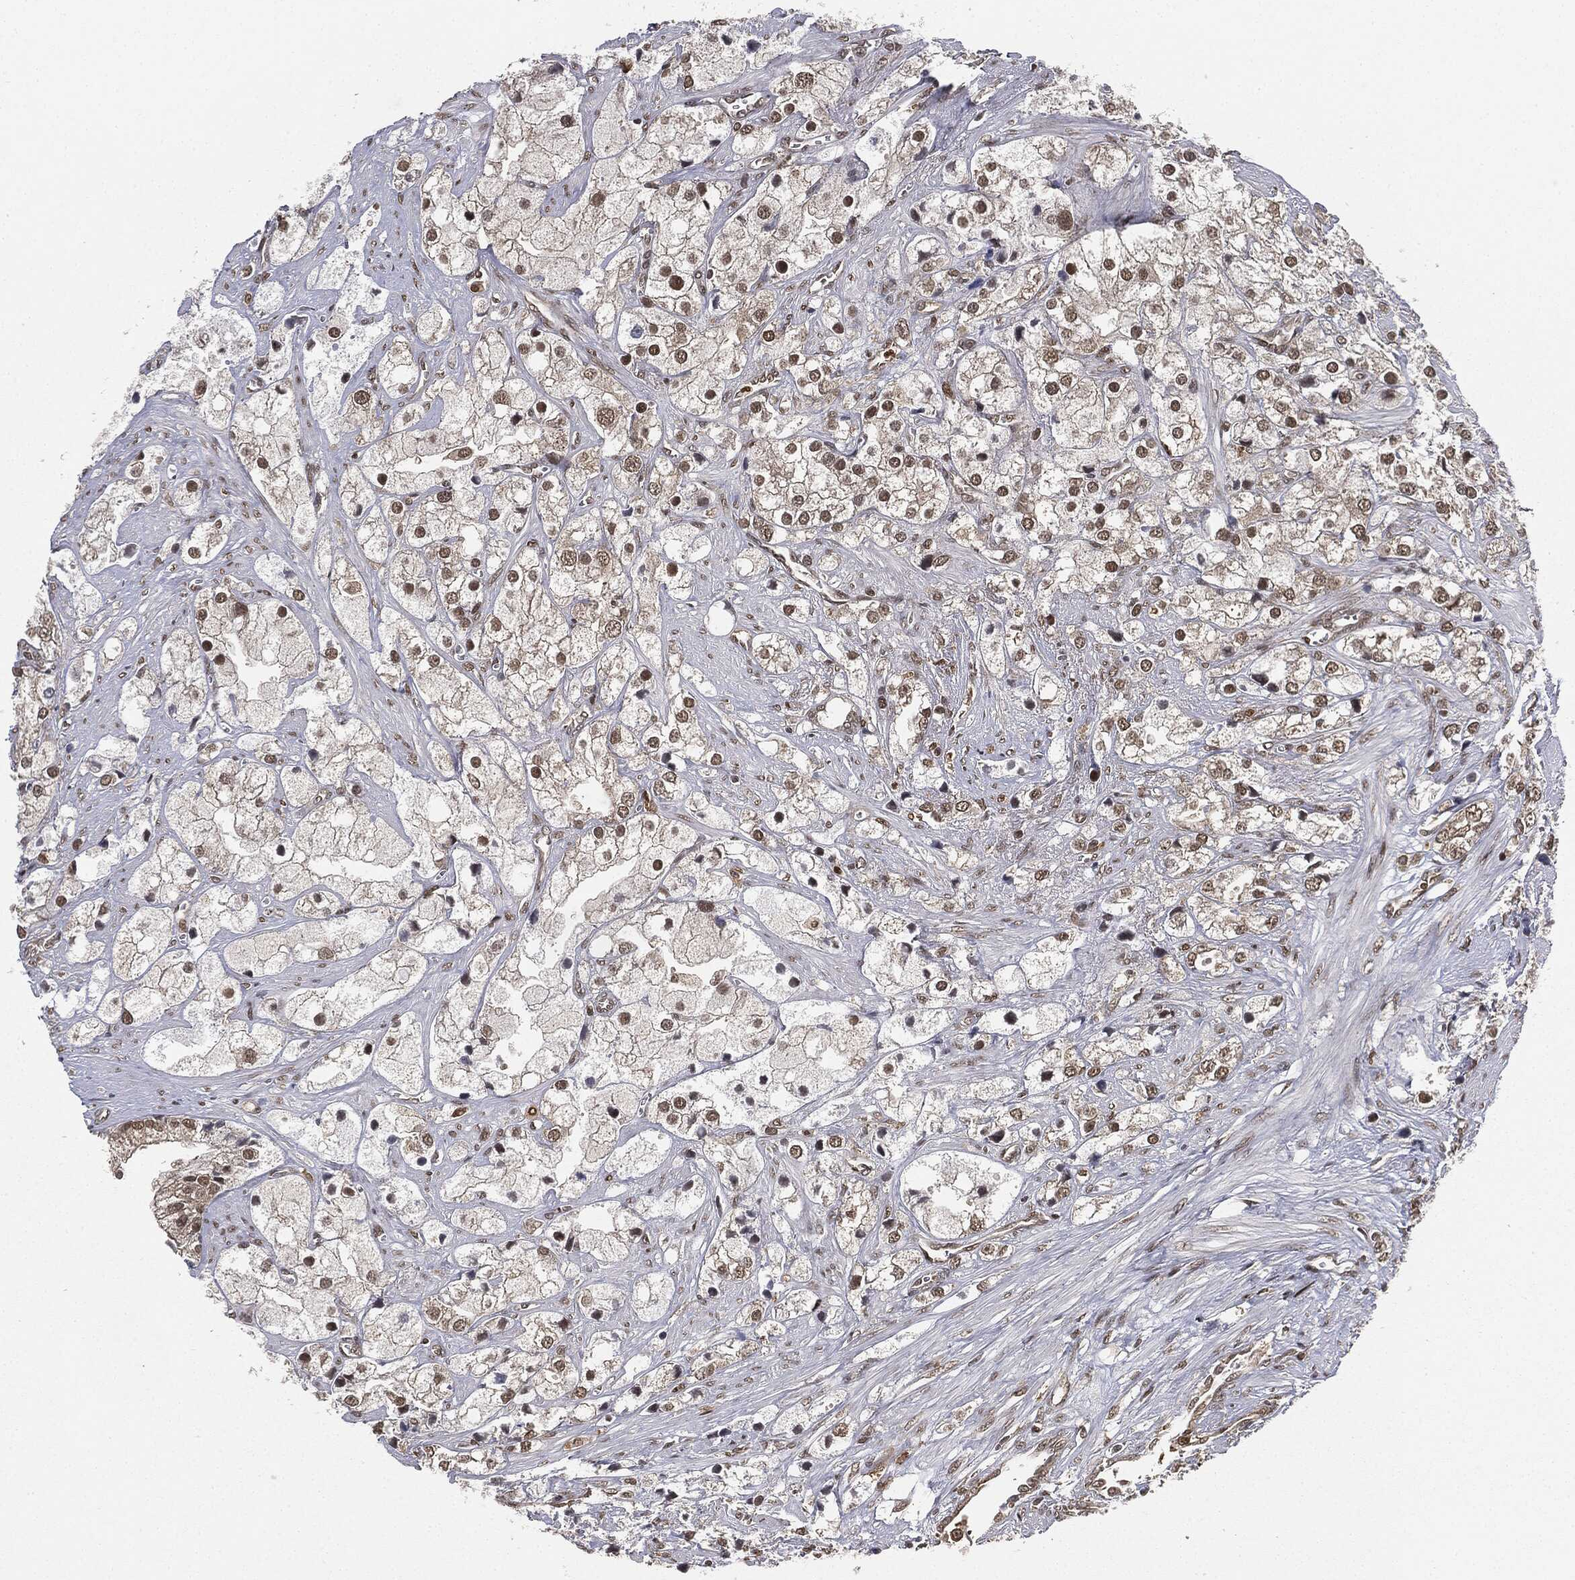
{"staining": {"intensity": "moderate", "quantity": "25%-75%", "location": "nuclear"}, "tissue": "prostate cancer", "cell_type": "Tumor cells", "image_type": "cancer", "snomed": [{"axis": "morphology", "description": "Adenocarcinoma, NOS"}, {"axis": "topography", "description": "Prostate and seminal vesicle, NOS"}, {"axis": "topography", "description": "Prostate"}], "caption": "Prostate adenocarcinoma stained with DAB (3,3'-diaminobenzidine) IHC exhibits medium levels of moderate nuclear staining in approximately 25%-75% of tumor cells. Using DAB (brown) and hematoxylin (blue) stains, captured at high magnification using brightfield microscopy.", "gene": "TBC1D22A", "patient": {"sex": "male", "age": 79}}